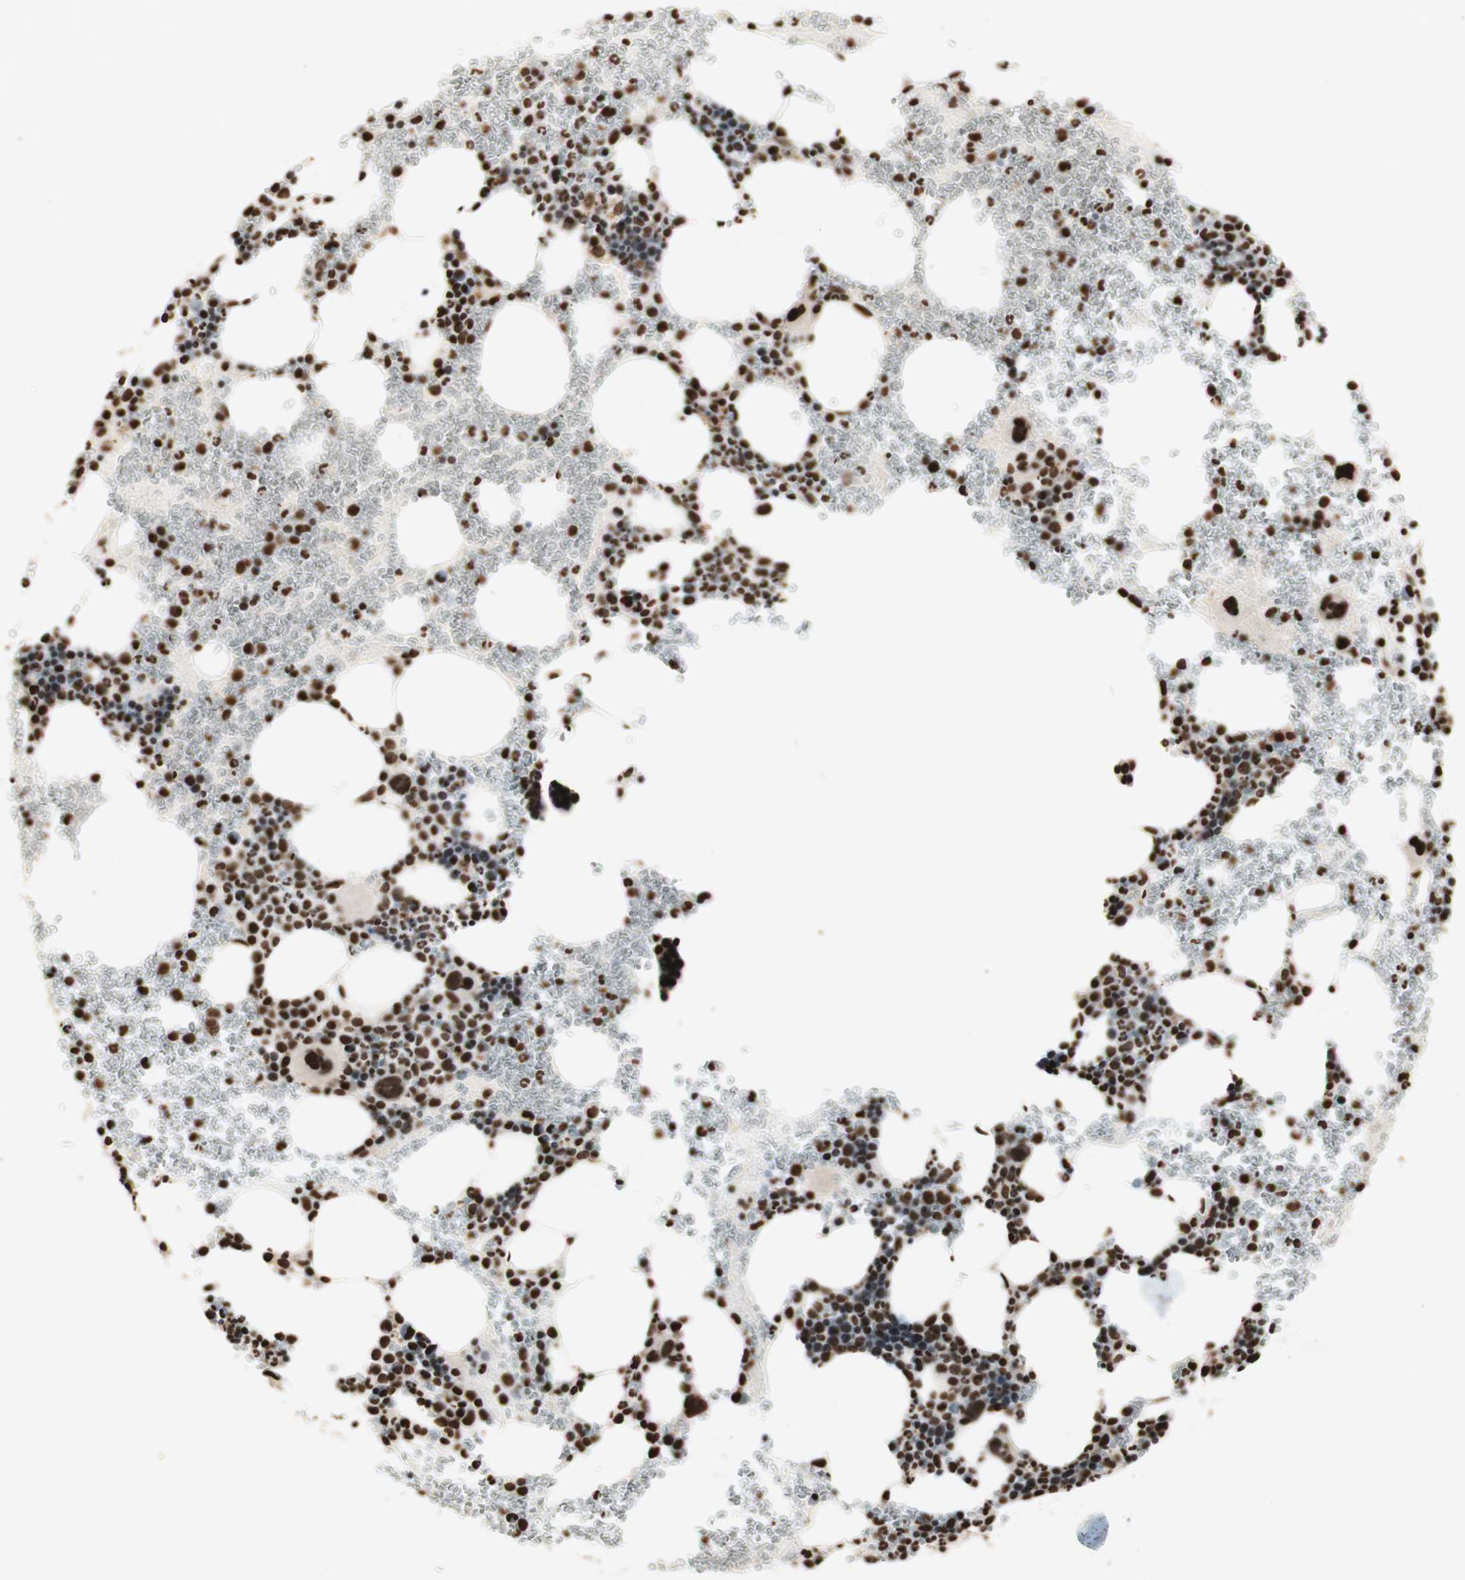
{"staining": {"intensity": "strong", "quantity": ">75%", "location": "nuclear"}, "tissue": "bone marrow", "cell_type": "Hematopoietic cells", "image_type": "normal", "snomed": [{"axis": "morphology", "description": "Normal tissue, NOS"}, {"axis": "morphology", "description": "Inflammation, NOS"}, {"axis": "topography", "description": "Bone marrow"}], "caption": "Immunohistochemical staining of benign human bone marrow demonstrates strong nuclear protein staining in about >75% of hematopoietic cells.", "gene": "HNRNPA2B1", "patient": {"sex": "female", "age": 76}}